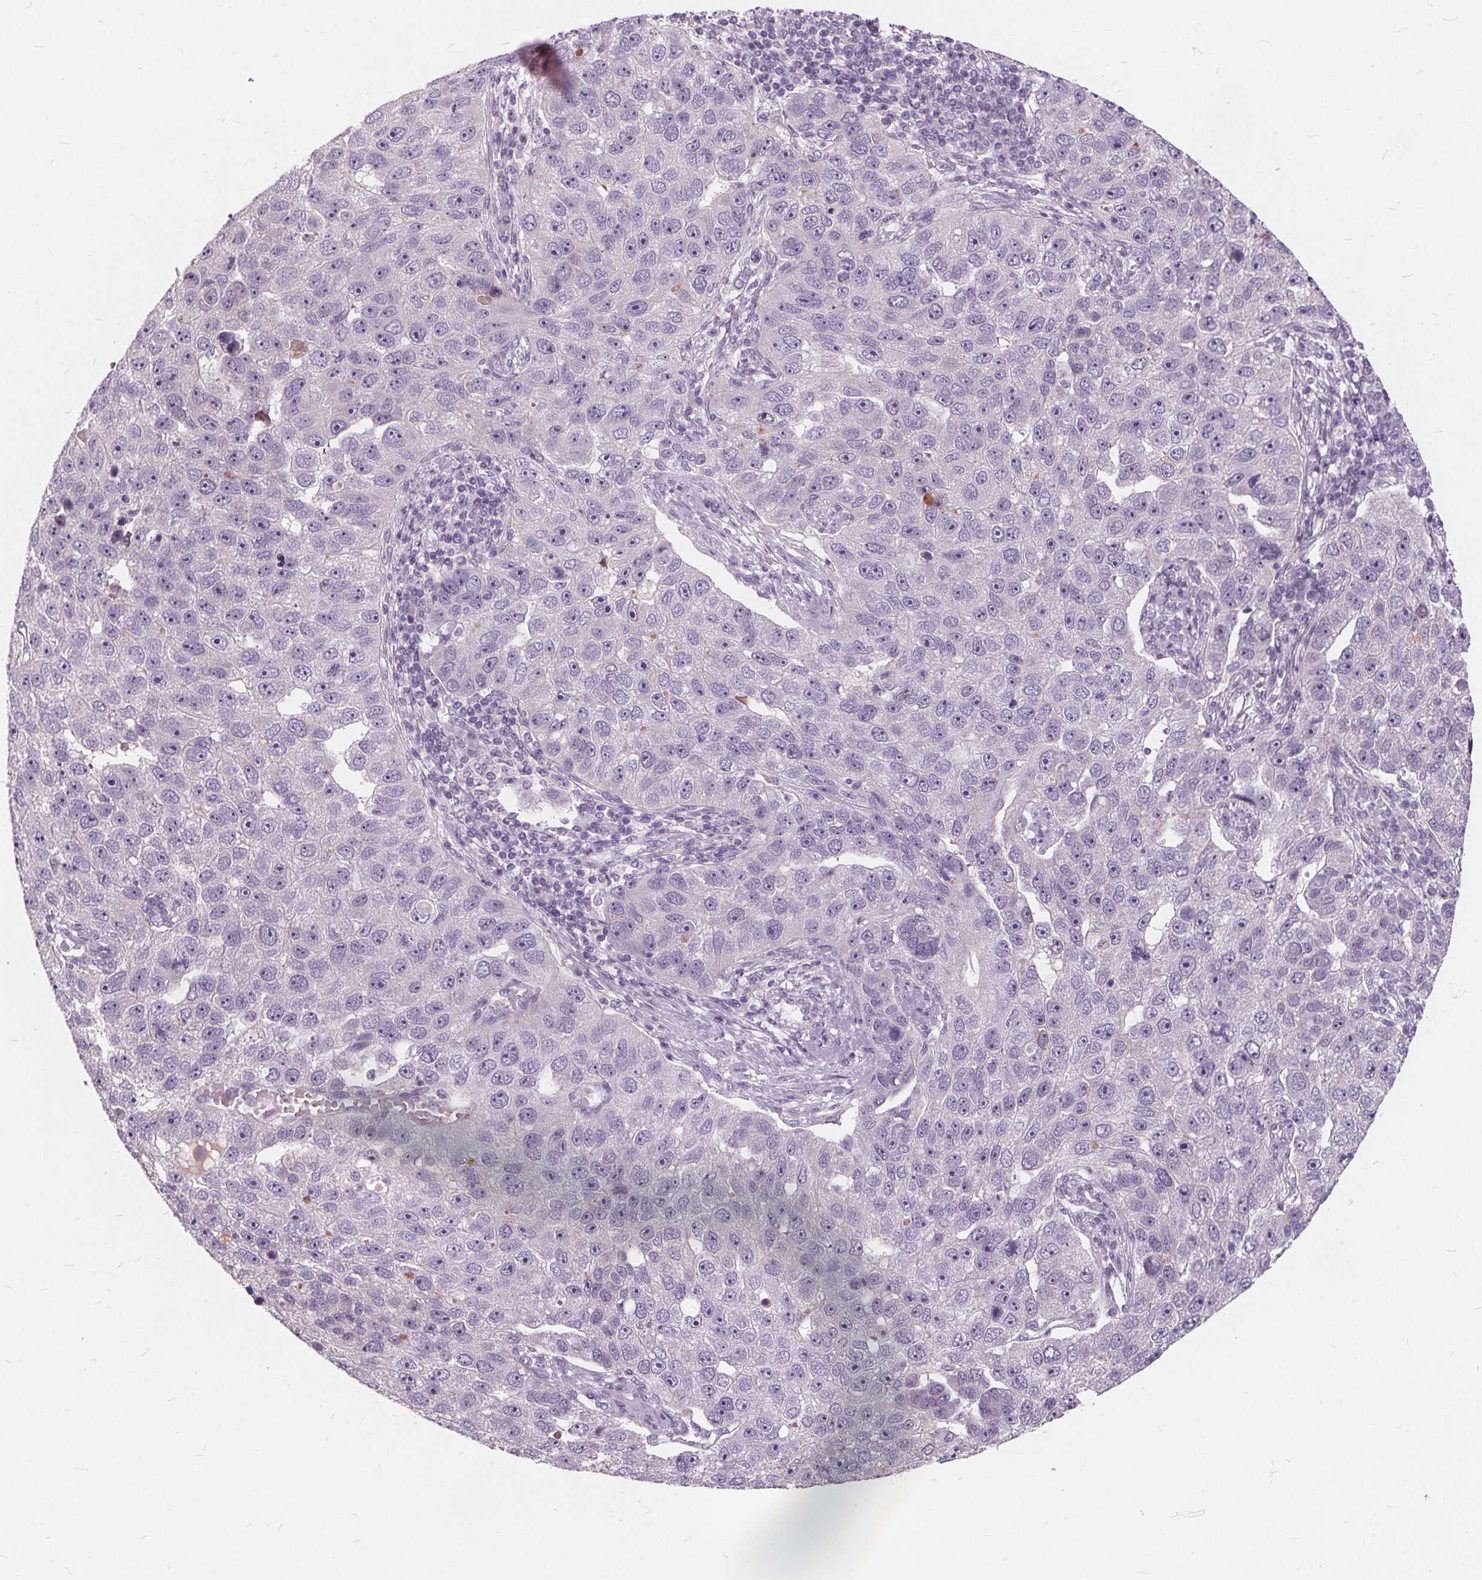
{"staining": {"intensity": "negative", "quantity": "none", "location": "none"}, "tissue": "pancreatic cancer", "cell_type": "Tumor cells", "image_type": "cancer", "snomed": [{"axis": "morphology", "description": "Adenocarcinoma, NOS"}, {"axis": "topography", "description": "Pancreas"}], "caption": "An immunohistochemistry (IHC) histopathology image of pancreatic cancer (adenocarcinoma) is shown. There is no staining in tumor cells of pancreatic cancer (adenocarcinoma). Brightfield microscopy of immunohistochemistry (IHC) stained with DAB (brown) and hematoxylin (blue), captured at high magnification.", "gene": "HAAO", "patient": {"sex": "female", "age": 61}}